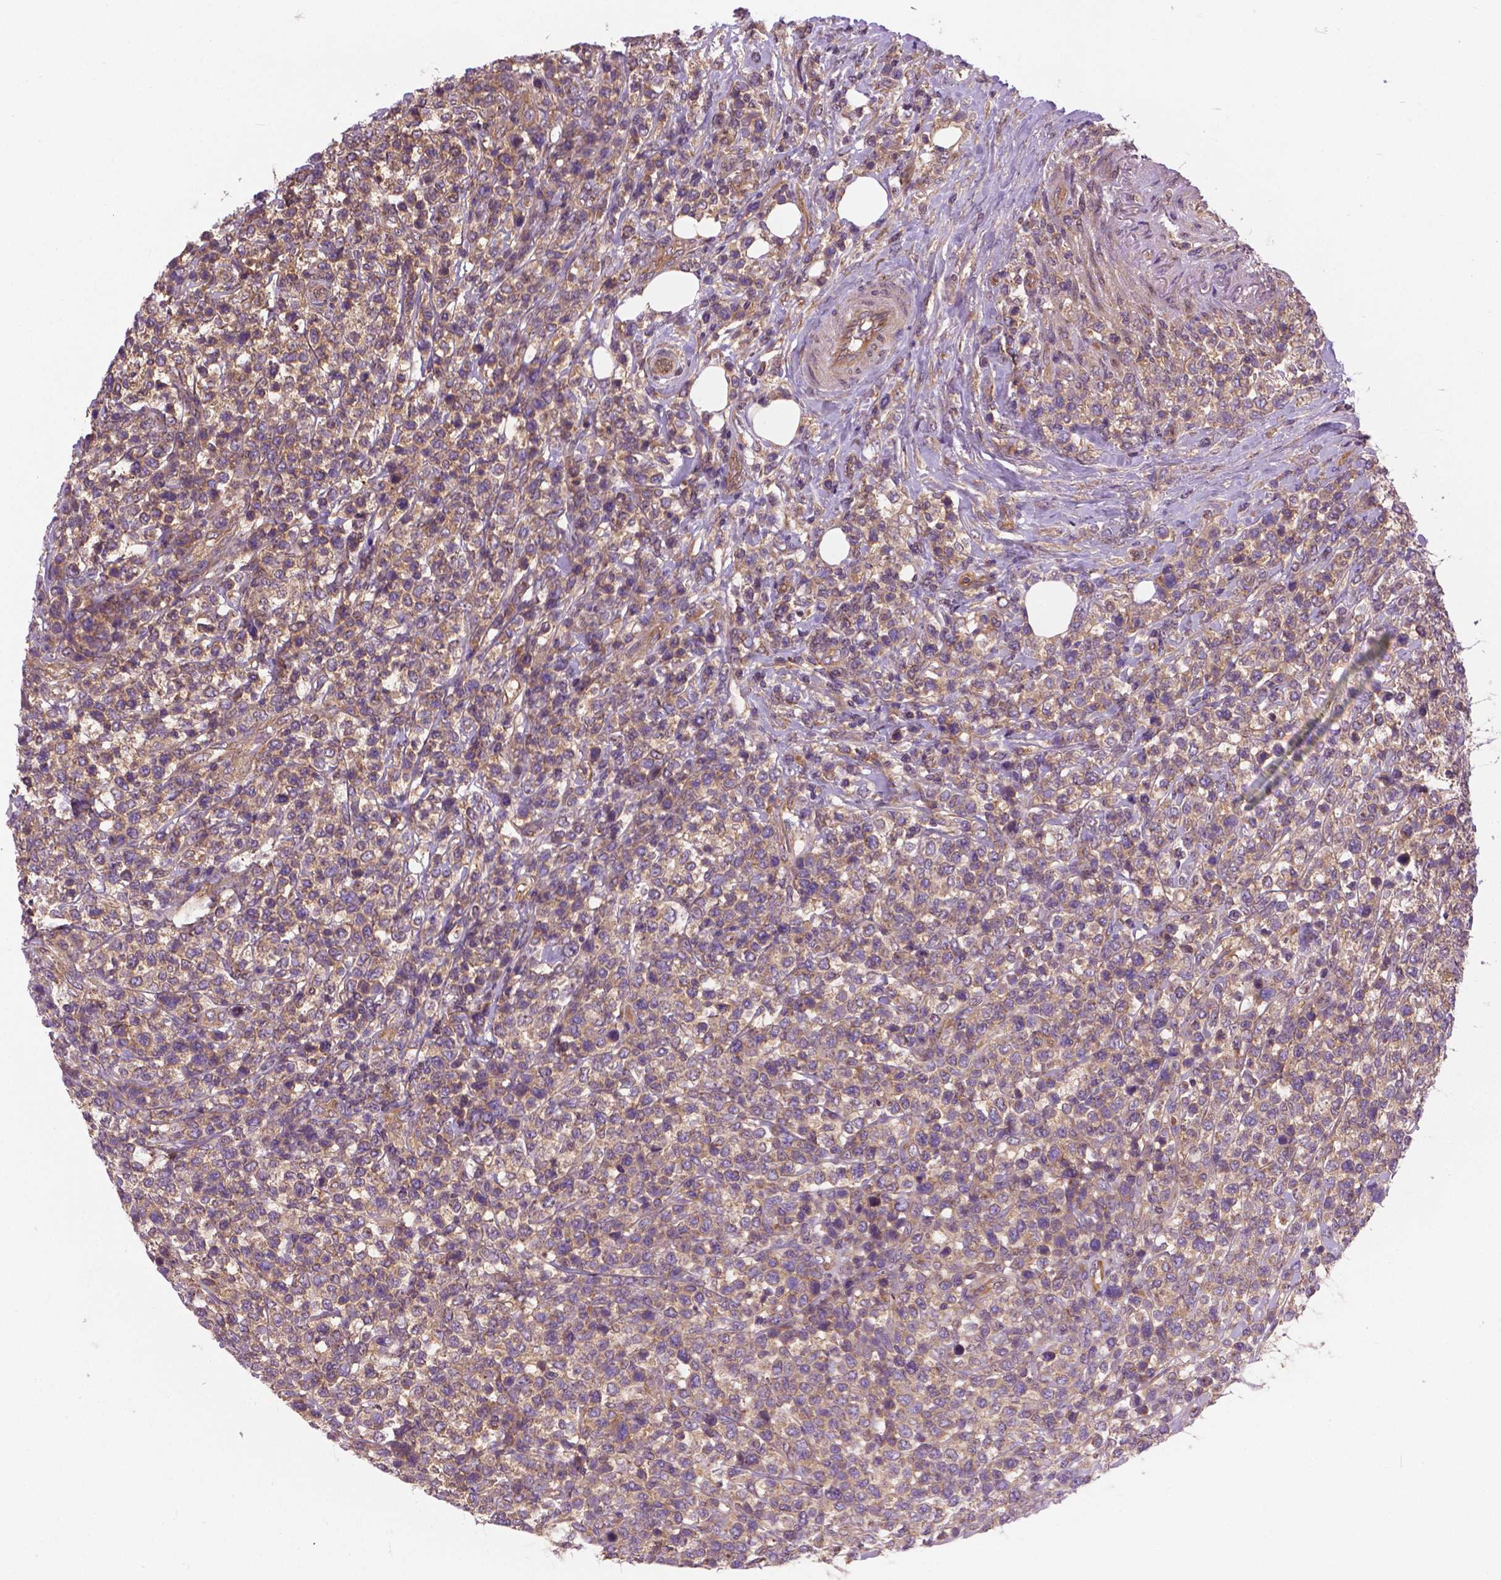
{"staining": {"intensity": "weak", "quantity": ">75%", "location": "cytoplasmic/membranous"}, "tissue": "lymphoma", "cell_type": "Tumor cells", "image_type": "cancer", "snomed": [{"axis": "morphology", "description": "Malignant lymphoma, non-Hodgkin's type, High grade"}, {"axis": "topography", "description": "Soft tissue"}], "caption": "Protein analysis of lymphoma tissue shows weak cytoplasmic/membranous expression in about >75% of tumor cells. The staining is performed using DAB (3,3'-diaminobenzidine) brown chromogen to label protein expression. The nuclei are counter-stained blue using hematoxylin.", "gene": "MZT1", "patient": {"sex": "female", "age": 56}}